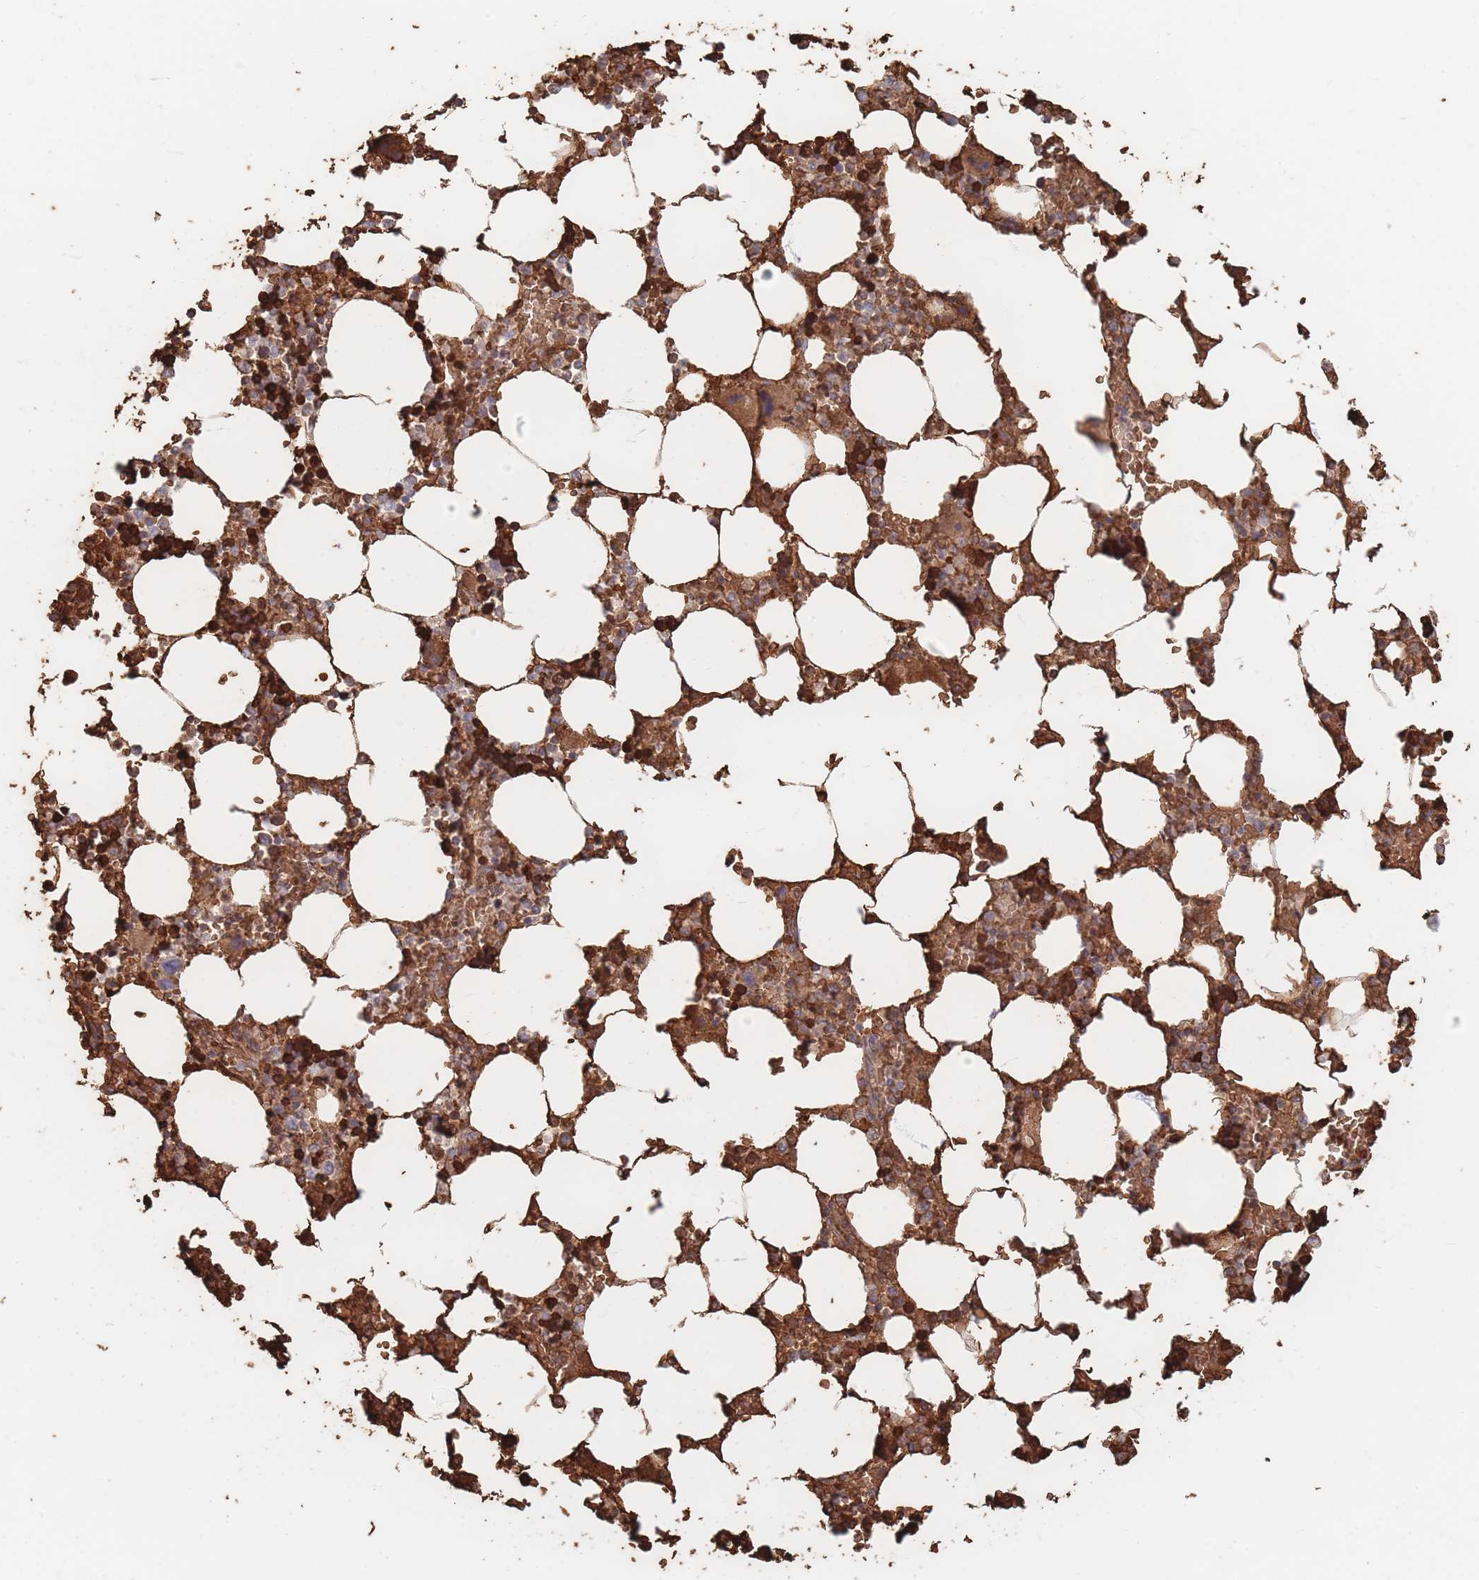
{"staining": {"intensity": "strong", "quantity": "25%-75%", "location": "cytoplasmic/membranous"}, "tissue": "bone marrow", "cell_type": "Hematopoietic cells", "image_type": "normal", "snomed": [{"axis": "morphology", "description": "Normal tissue, NOS"}, {"axis": "topography", "description": "Bone marrow"}], "caption": "Bone marrow stained with IHC shows strong cytoplasmic/membranous positivity in about 25%-75% of hematopoietic cells.", "gene": "SLC2A6", "patient": {"sex": "male", "age": 64}}